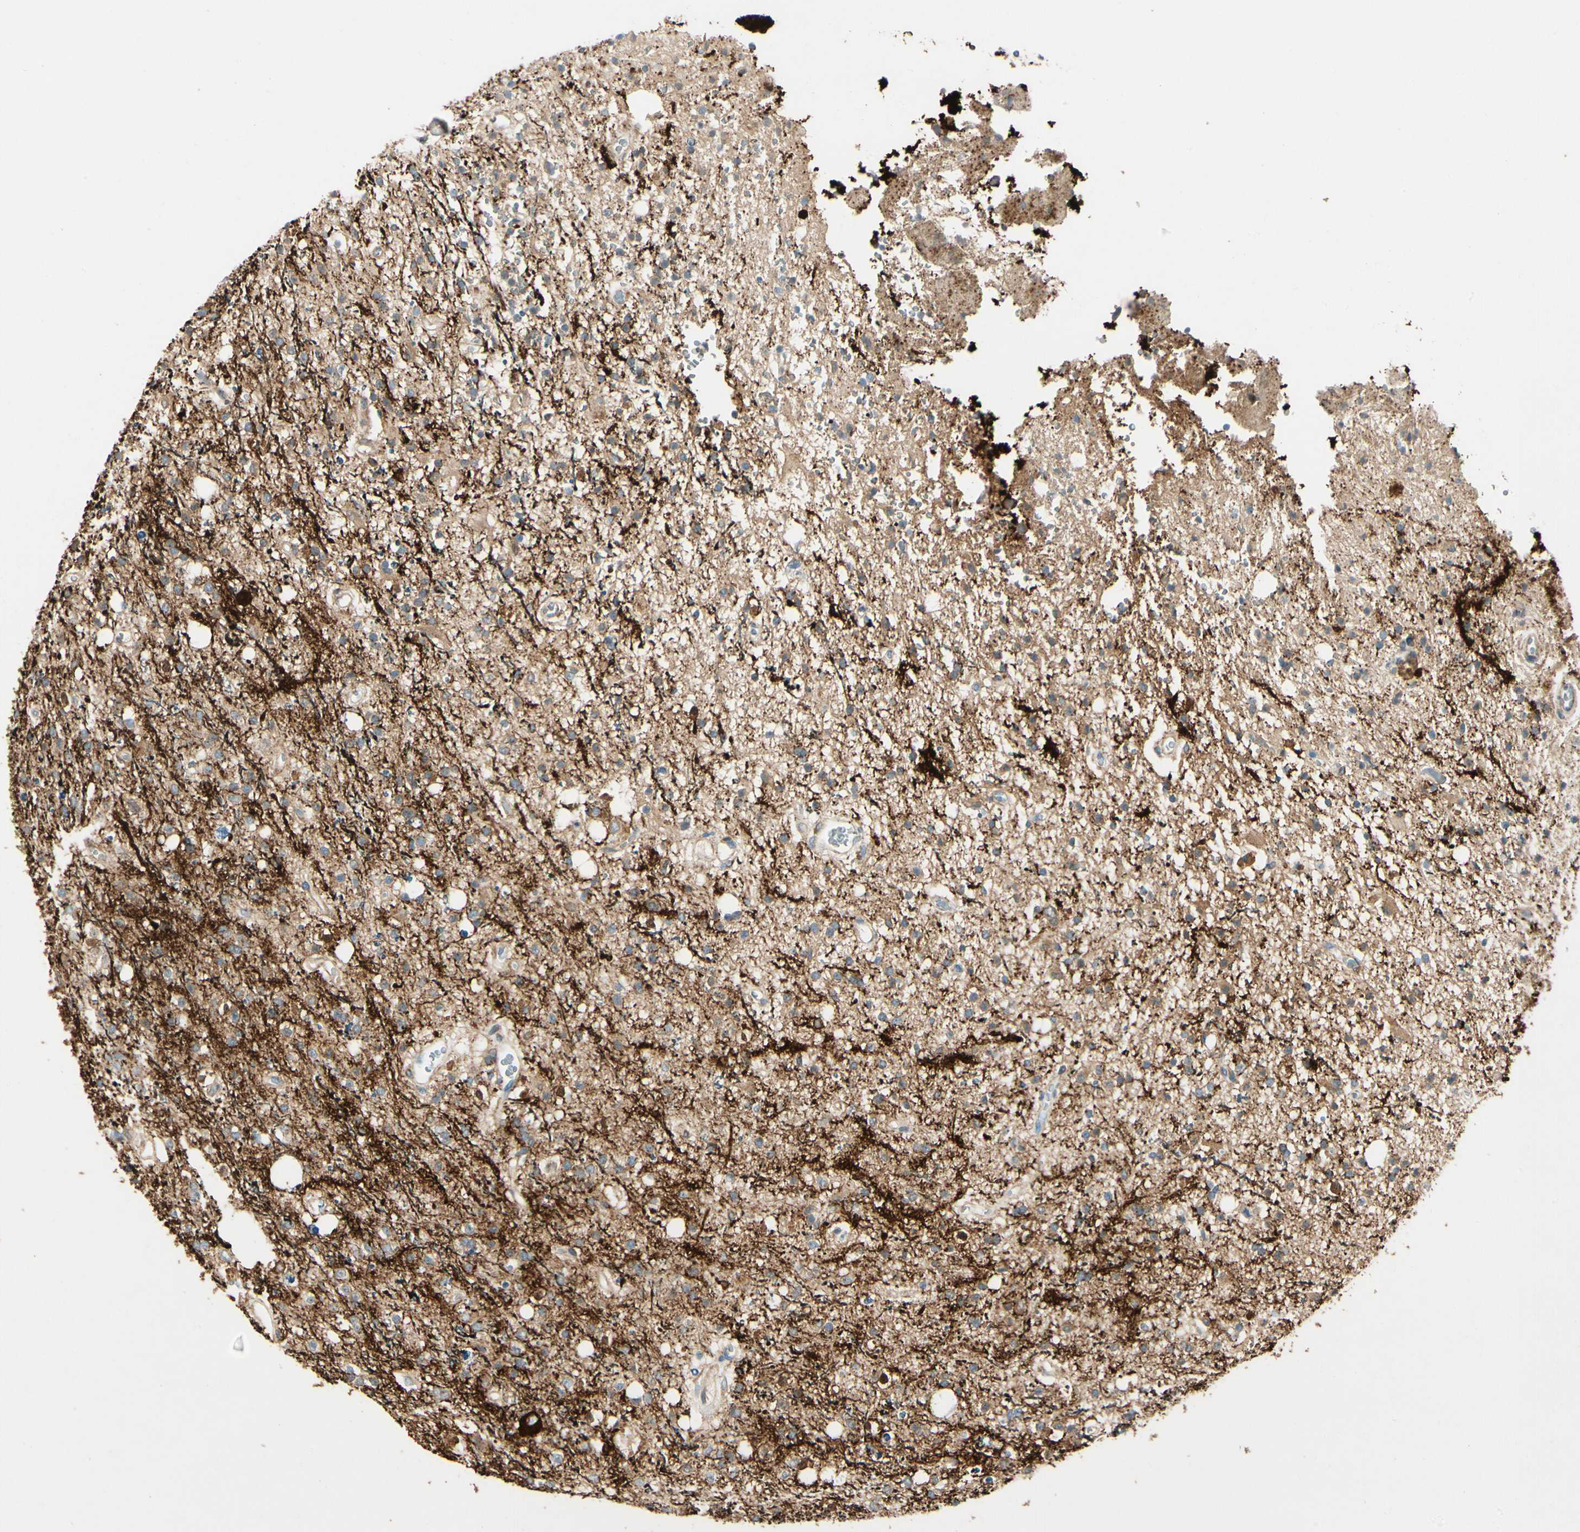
{"staining": {"intensity": "moderate", "quantity": "25%-75%", "location": "cytoplasmic/membranous"}, "tissue": "glioma", "cell_type": "Tumor cells", "image_type": "cancer", "snomed": [{"axis": "morphology", "description": "Glioma, malignant, High grade"}, {"axis": "topography", "description": "Brain"}], "caption": "The histopathology image shows immunohistochemical staining of glioma. There is moderate cytoplasmic/membranous staining is seen in about 25%-75% of tumor cells.", "gene": "AMPH", "patient": {"sex": "male", "age": 47}}